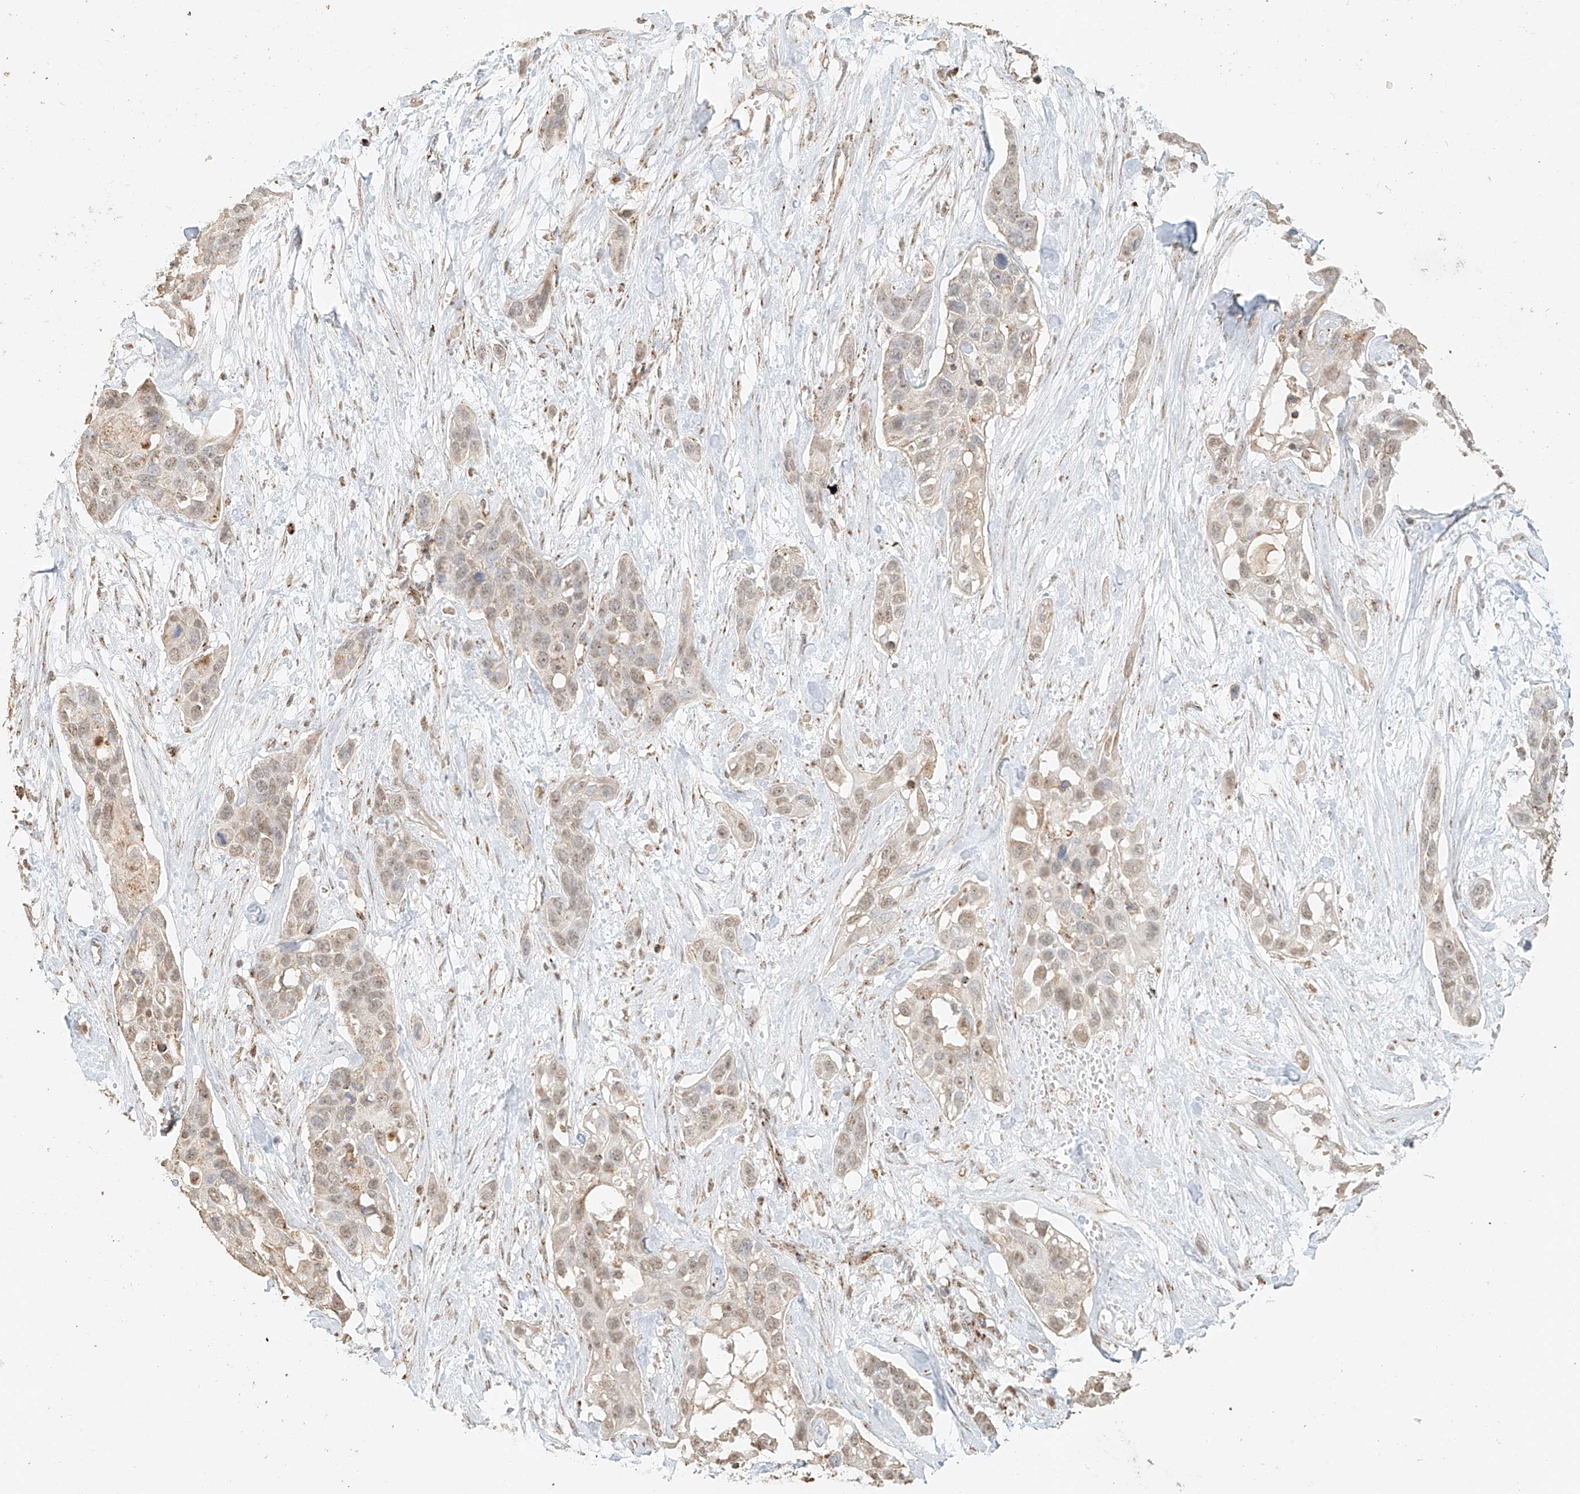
{"staining": {"intensity": "weak", "quantity": ">75%", "location": "cytoplasmic/membranous,nuclear"}, "tissue": "pancreatic cancer", "cell_type": "Tumor cells", "image_type": "cancer", "snomed": [{"axis": "morphology", "description": "Adenocarcinoma, NOS"}, {"axis": "topography", "description": "Pancreas"}], "caption": "A low amount of weak cytoplasmic/membranous and nuclear staining is present in about >75% of tumor cells in pancreatic cancer (adenocarcinoma) tissue. The staining was performed using DAB to visualize the protein expression in brown, while the nuclei were stained in blue with hematoxylin (Magnification: 20x).", "gene": "MIPEP", "patient": {"sex": "female", "age": 60}}